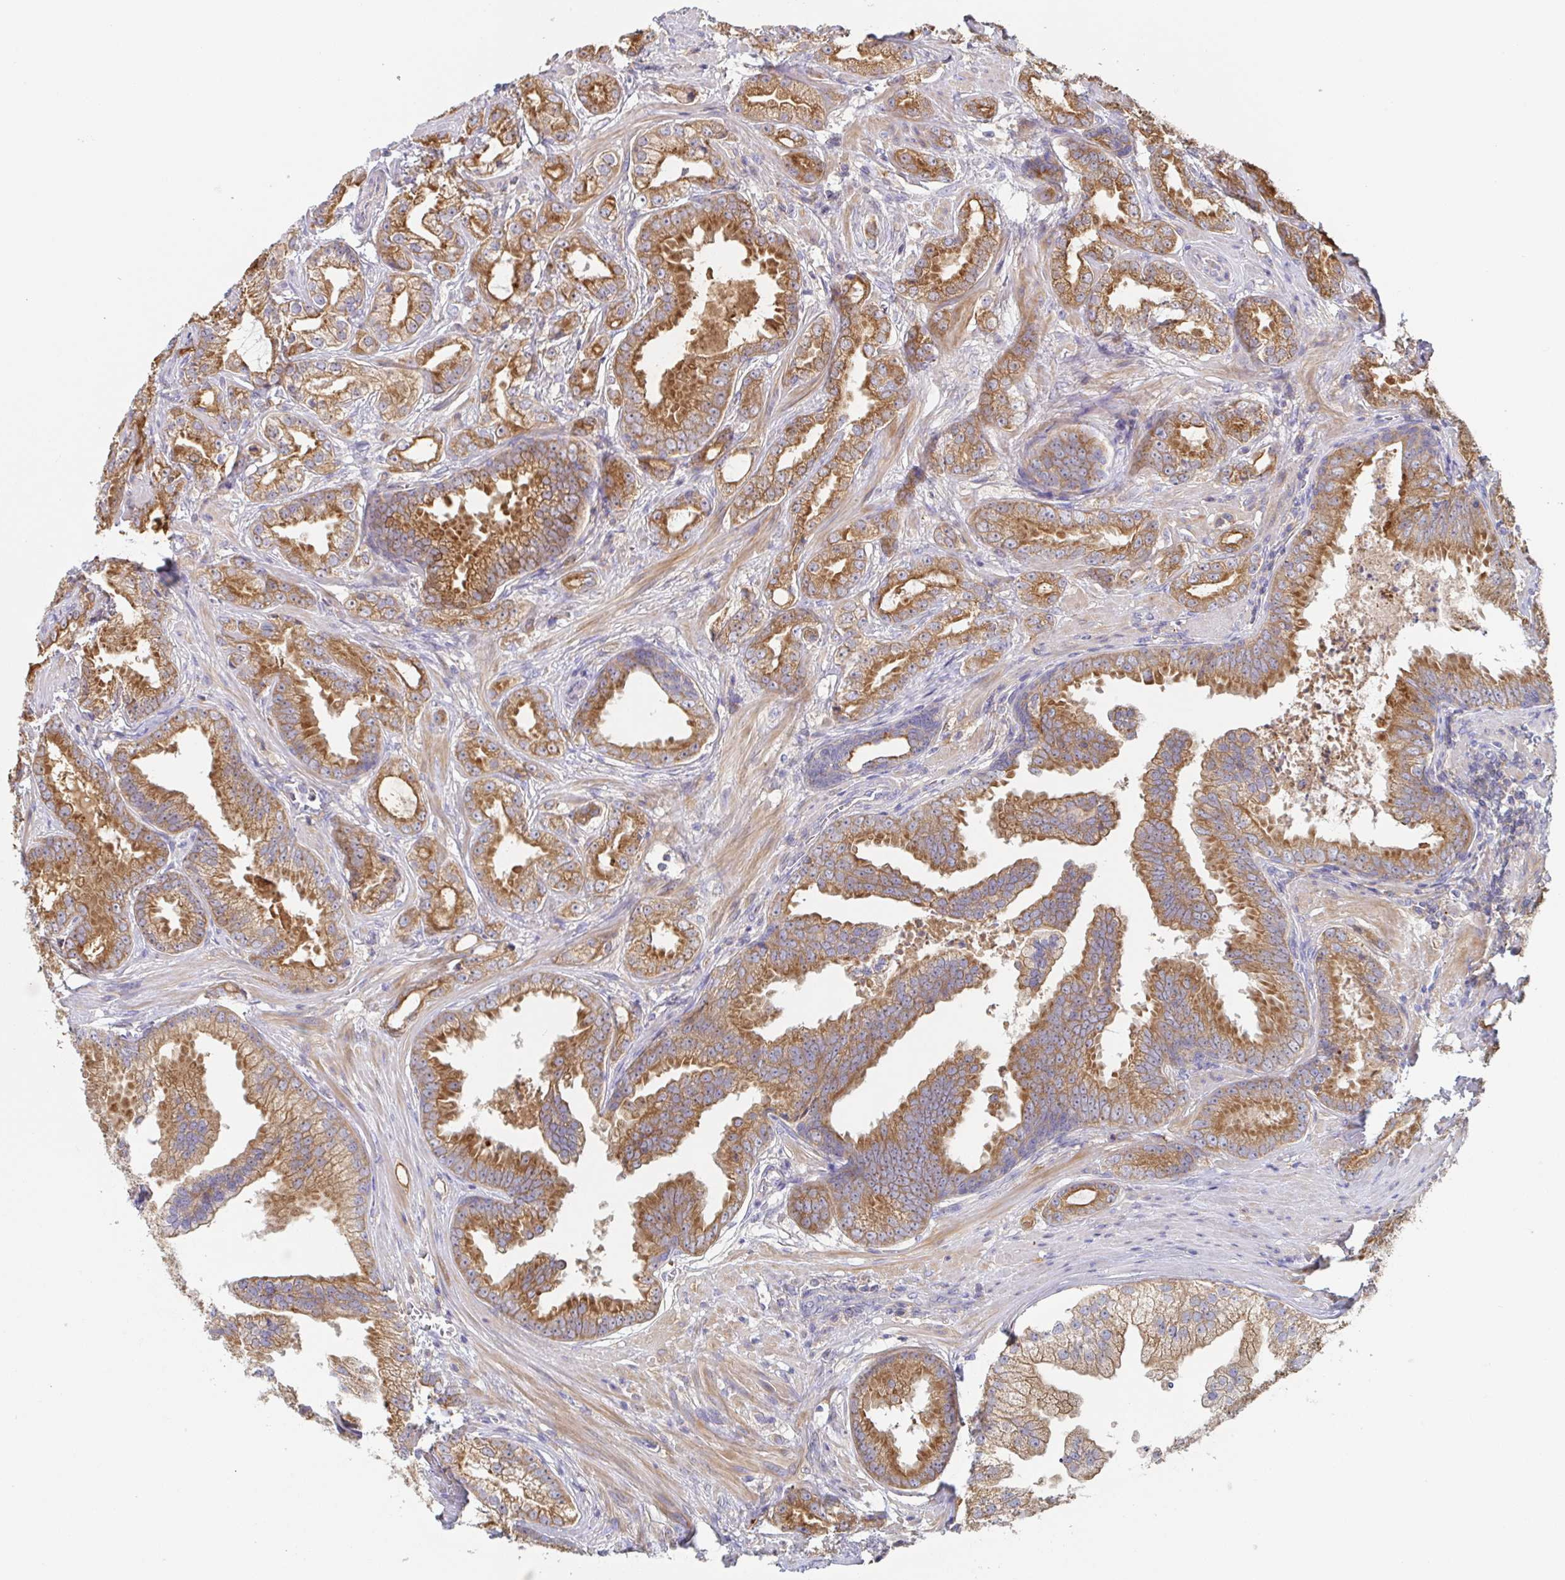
{"staining": {"intensity": "moderate", "quantity": ">75%", "location": "cytoplasmic/membranous"}, "tissue": "prostate cancer", "cell_type": "Tumor cells", "image_type": "cancer", "snomed": [{"axis": "morphology", "description": "Adenocarcinoma, Low grade"}, {"axis": "topography", "description": "Prostate"}], "caption": "Immunohistochemistry (IHC) staining of low-grade adenocarcinoma (prostate), which reveals medium levels of moderate cytoplasmic/membranous positivity in about >75% of tumor cells indicating moderate cytoplasmic/membranous protein expression. The staining was performed using DAB (3,3'-diaminobenzidine) (brown) for protein detection and nuclei were counterstained in hematoxylin (blue).", "gene": "TUFT1", "patient": {"sex": "male", "age": 65}}